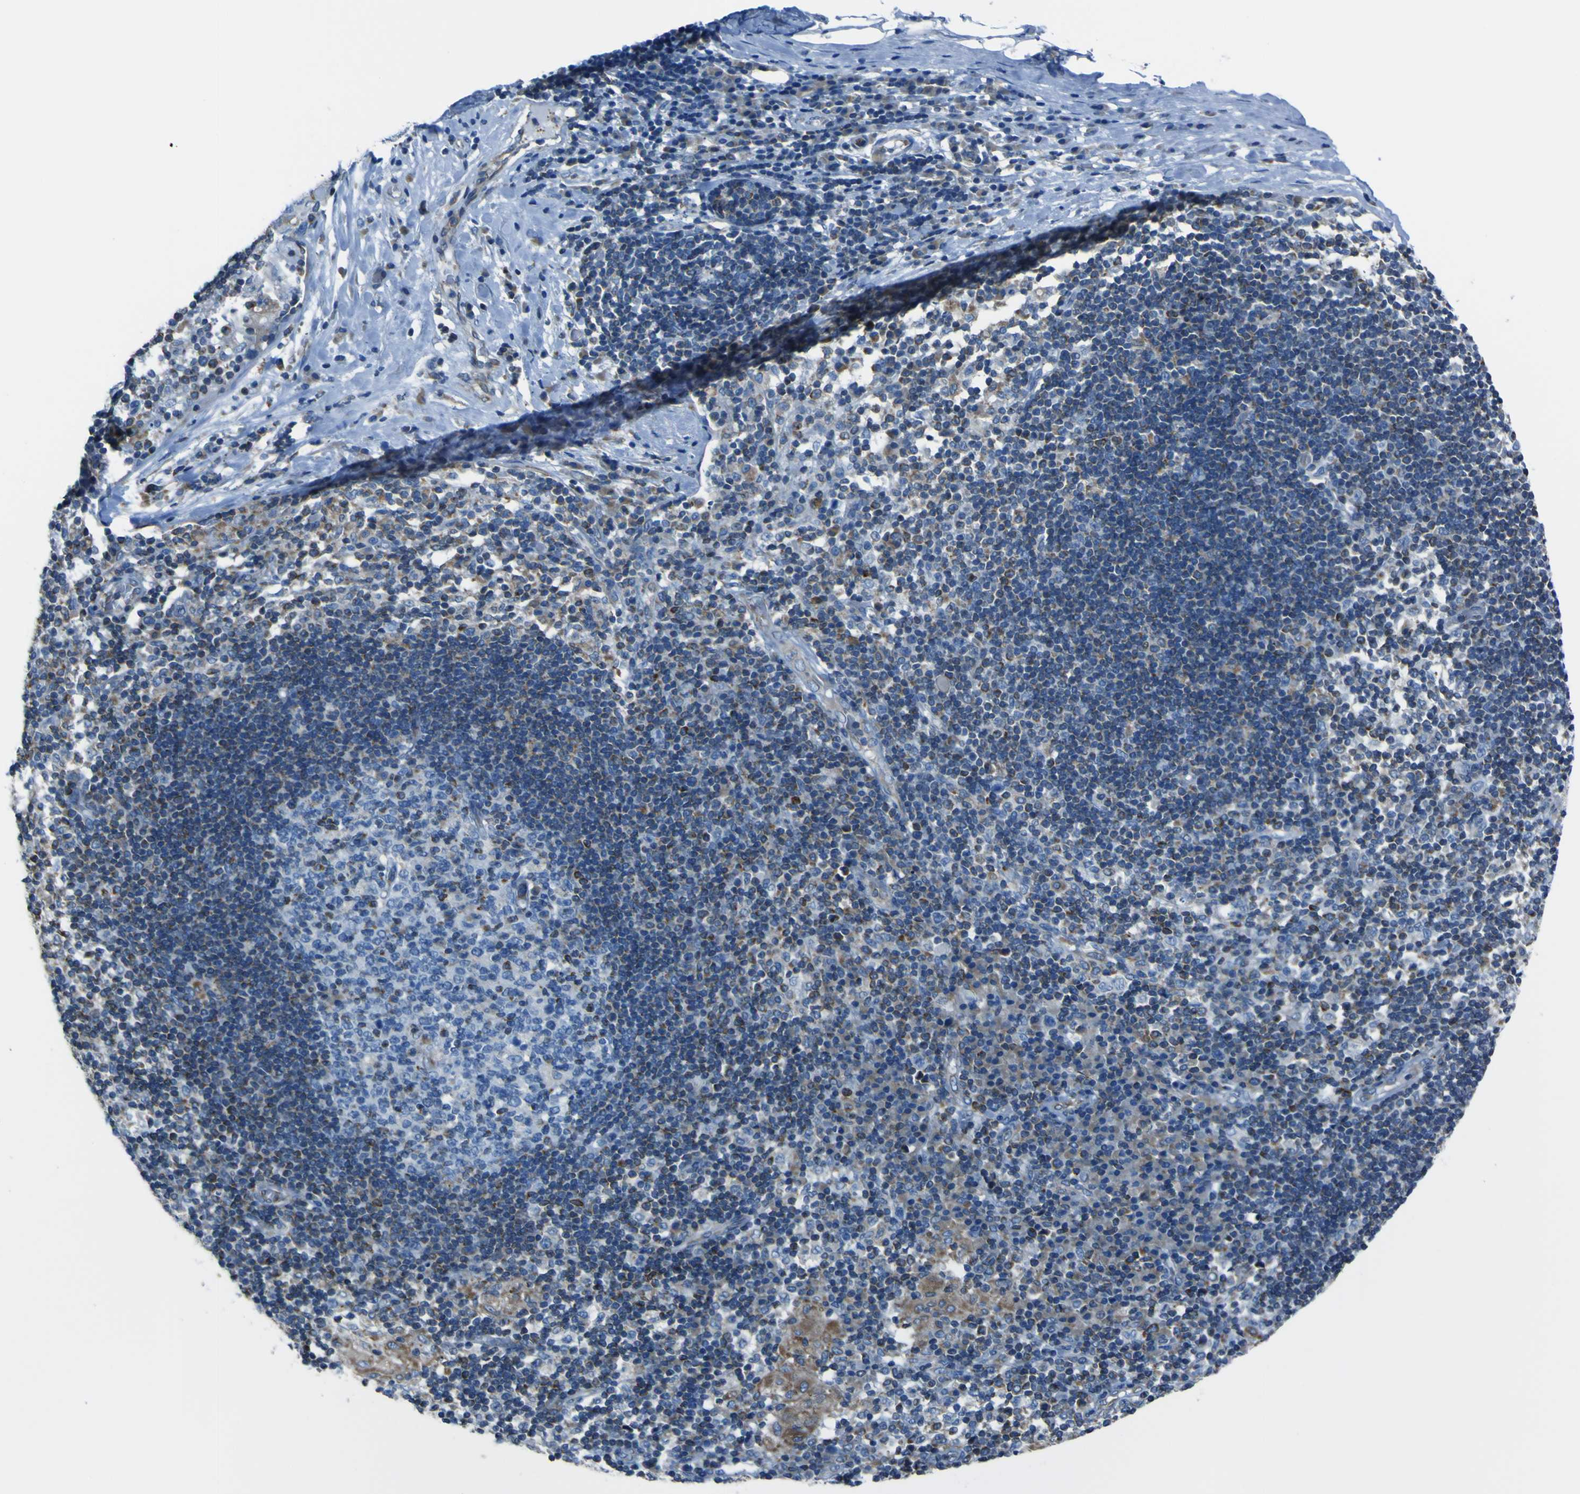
{"staining": {"intensity": "negative", "quantity": "none", "location": "none"}, "tissue": "adipose tissue", "cell_type": "Adipocytes", "image_type": "normal", "snomed": [{"axis": "morphology", "description": "Normal tissue, NOS"}, {"axis": "morphology", "description": "Adenocarcinoma, NOS"}, {"axis": "topography", "description": "Esophagus"}], "caption": "Adipose tissue was stained to show a protein in brown. There is no significant staining in adipocytes.", "gene": "STIM1", "patient": {"sex": "male", "age": 62}}